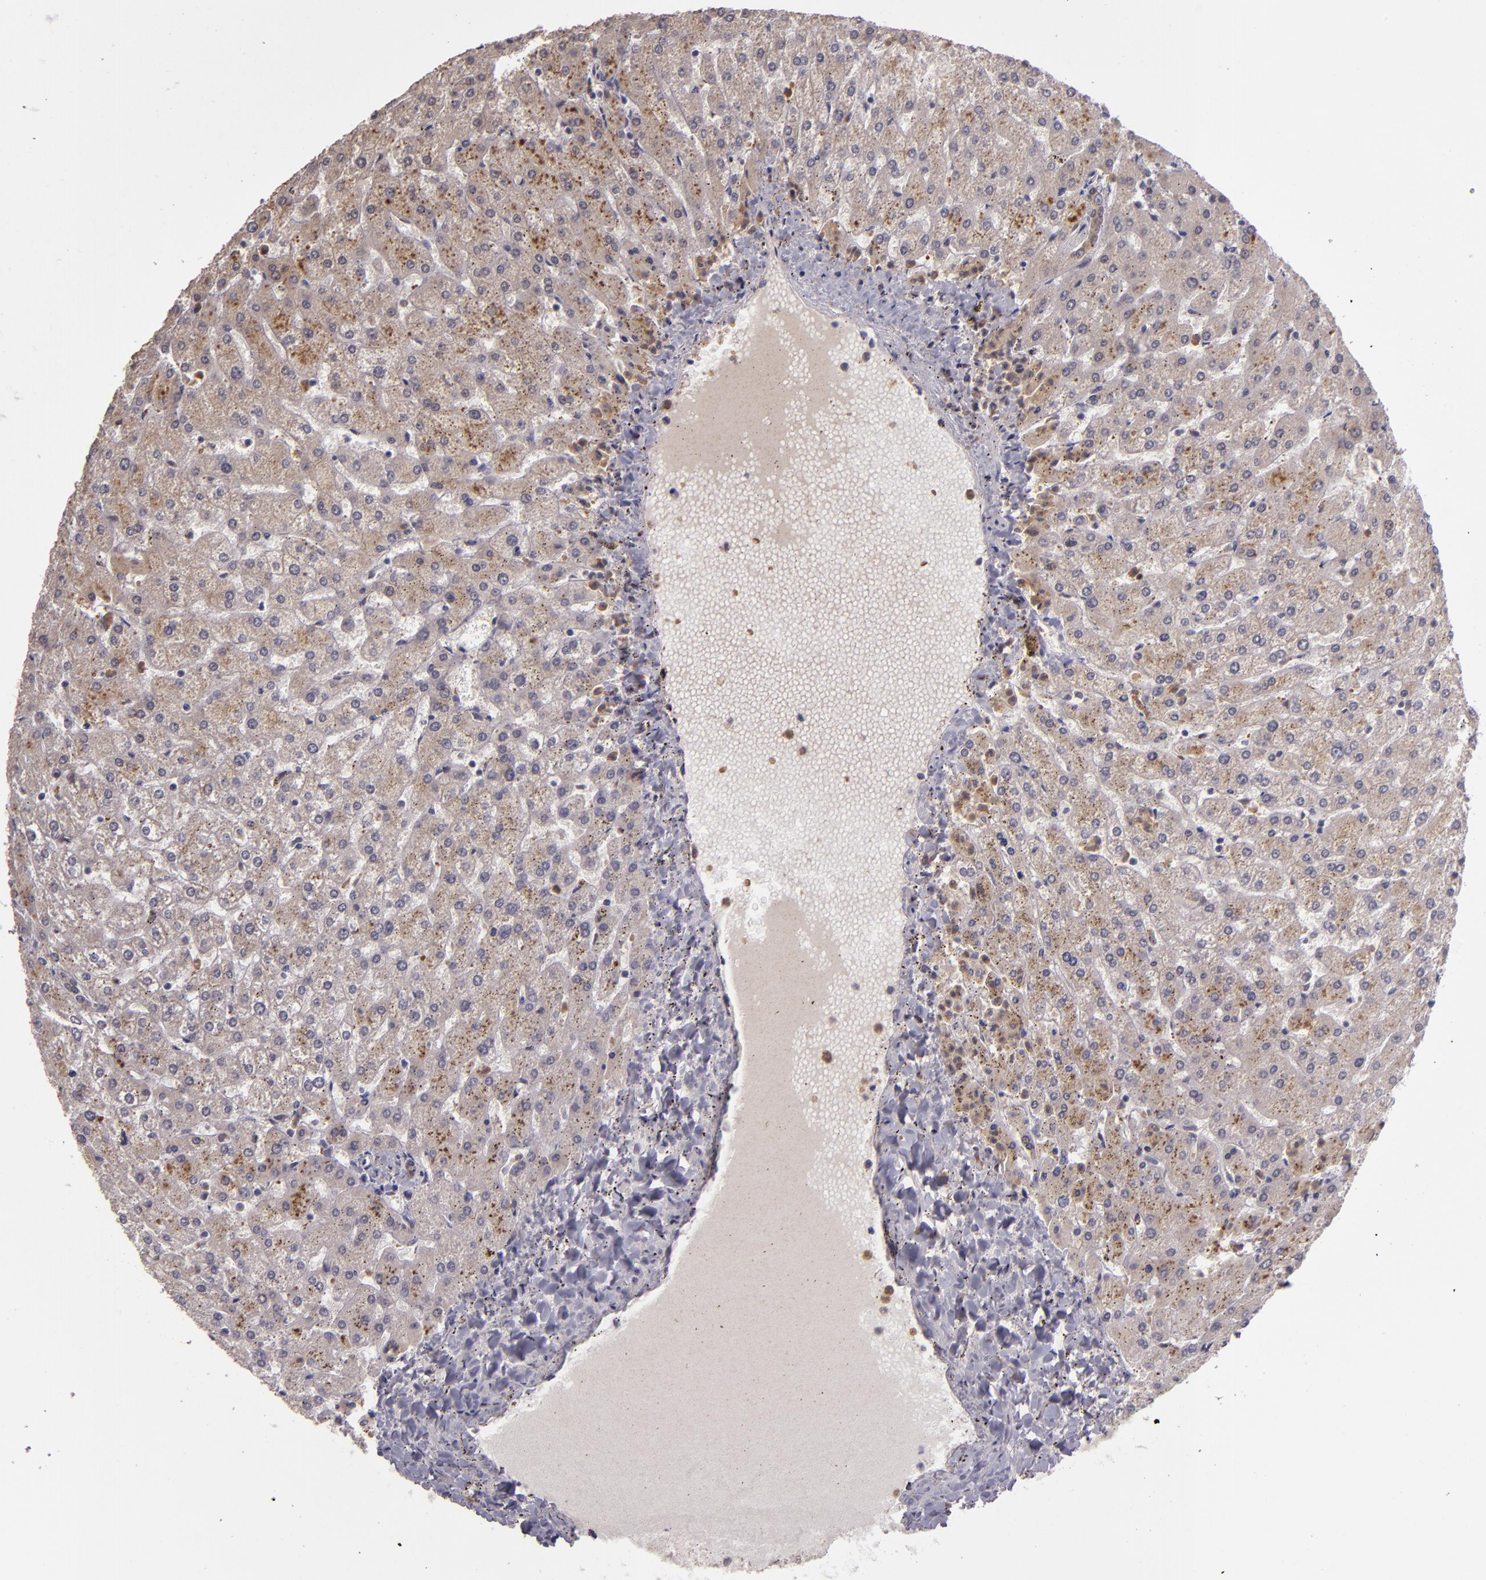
{"staining": {"intensity": "weak", "quantity": ">75%", "location": "cytoplasmic/membranous"}, "tissue": "liver", "cell_type": "Cholangiocytes", "image_type": "normal", "snomed": [{"axis": "morphology", "description": "Normal tissue, NOS"}, {"axis": "topography", "description": "Liver"}], "caption": "Cholangiocytes show low levels of weak cytoplasmic/membranous positivity in about >75% of cells in normal human liver. (Brightfield microscopy of DAB IHC at high magnification).", "gene": "FHIT", "patient": {"sex": "female", "age": 32}}